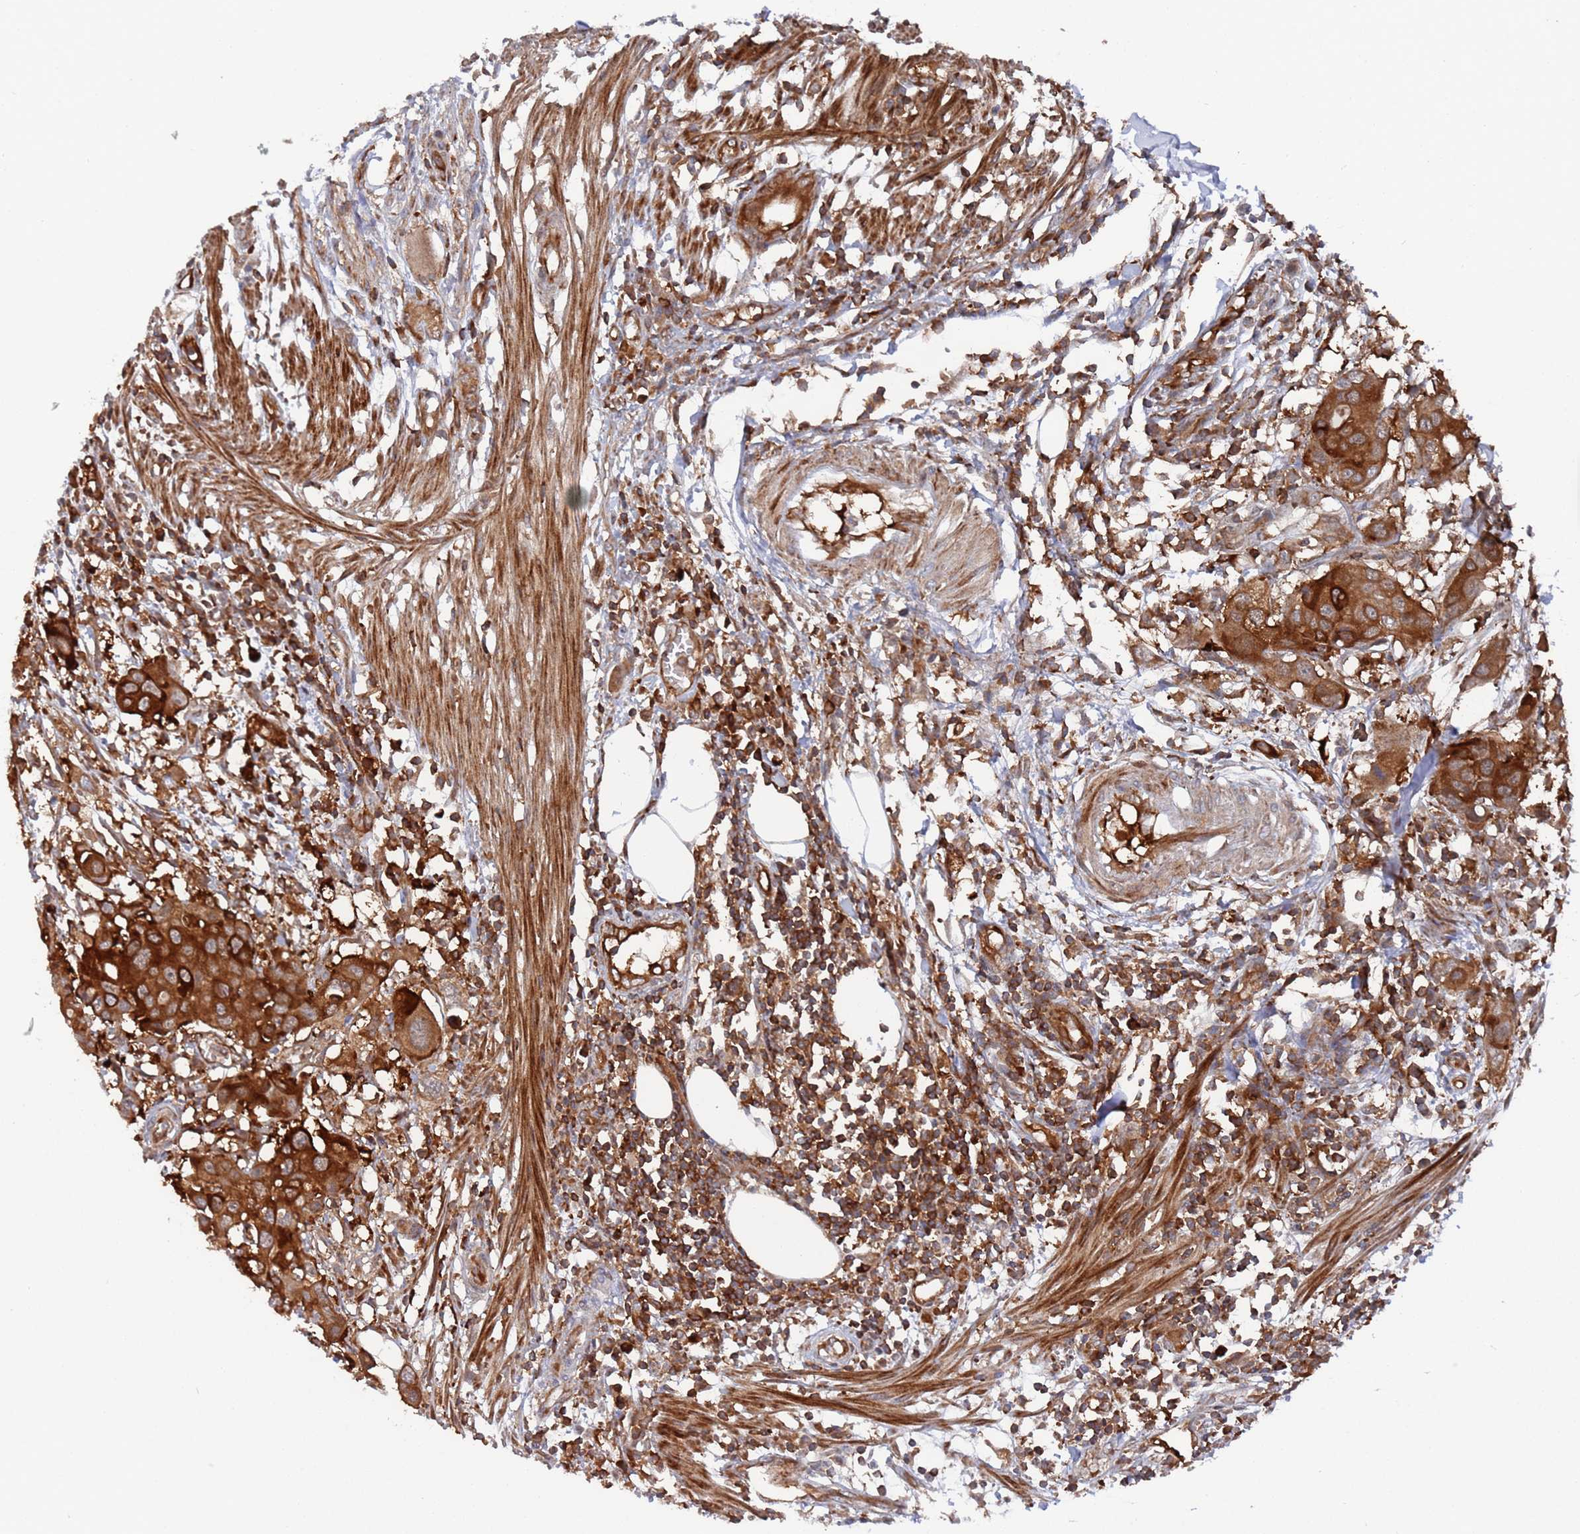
{"staining": {"intensity": "strong", "quantity": ">75%", "location": "cytoplasmic/membranous"}, "tissue": "colorectal cancer", "cell_type": "Tumor cells", "image_type": "cancer", "snomed": [{"axis": "morphology", "description": "Adenocarcinoma, NOS"}, {"axis": "topography", "description": "Colon"}], "caption": "An image of colorectal adenocarcinoma stained for a protein displays strong cytoplasmic/membranous brown staining in tumor cells.", "gene": "DDX60", "patient": {"sex": "male", "age": 77}}